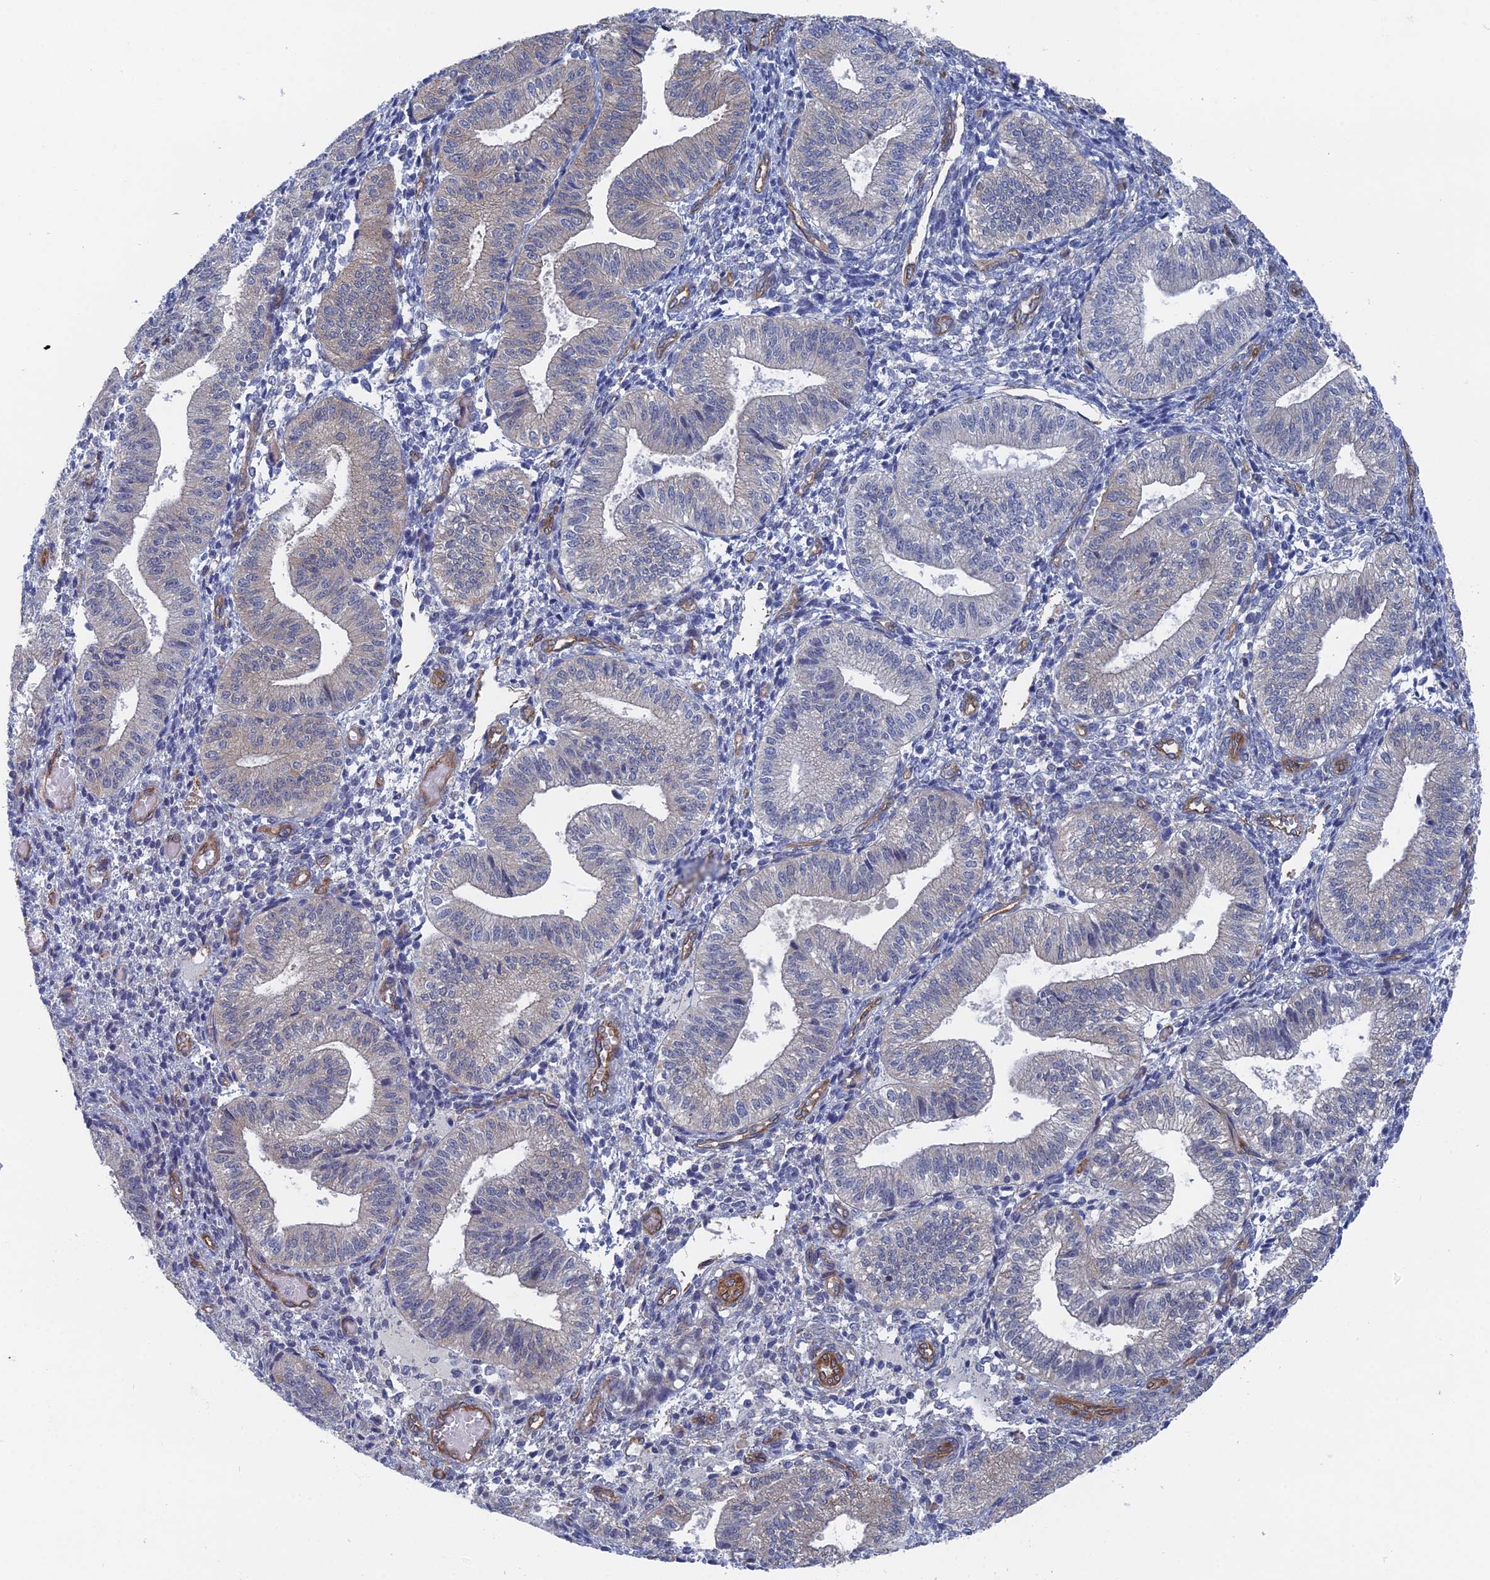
{"staining": {"intensity": "negative", "quantity": "none", "location": "none"}, "tissue": "endometrium", "cell_type": "Cells in endometrial stroma", "image_type": "normal", "snomed": [{"axis": "morphology", "description": "Normal tissue, NOS"}, {"axis": "topography", "description": "Endometrium"}], "caption": "Immunohistochemistry photomicrograph of benign endometrium stained for a protein (brown), which reveals no staining in cells in endometrial stroma. (Stains: DAB IHC with hematoxylin counter stain, Microscopy: brightfield microscopy at high magnification).", "gene": "ARAP3", "patient": {"sex": "female", "age": 34}}